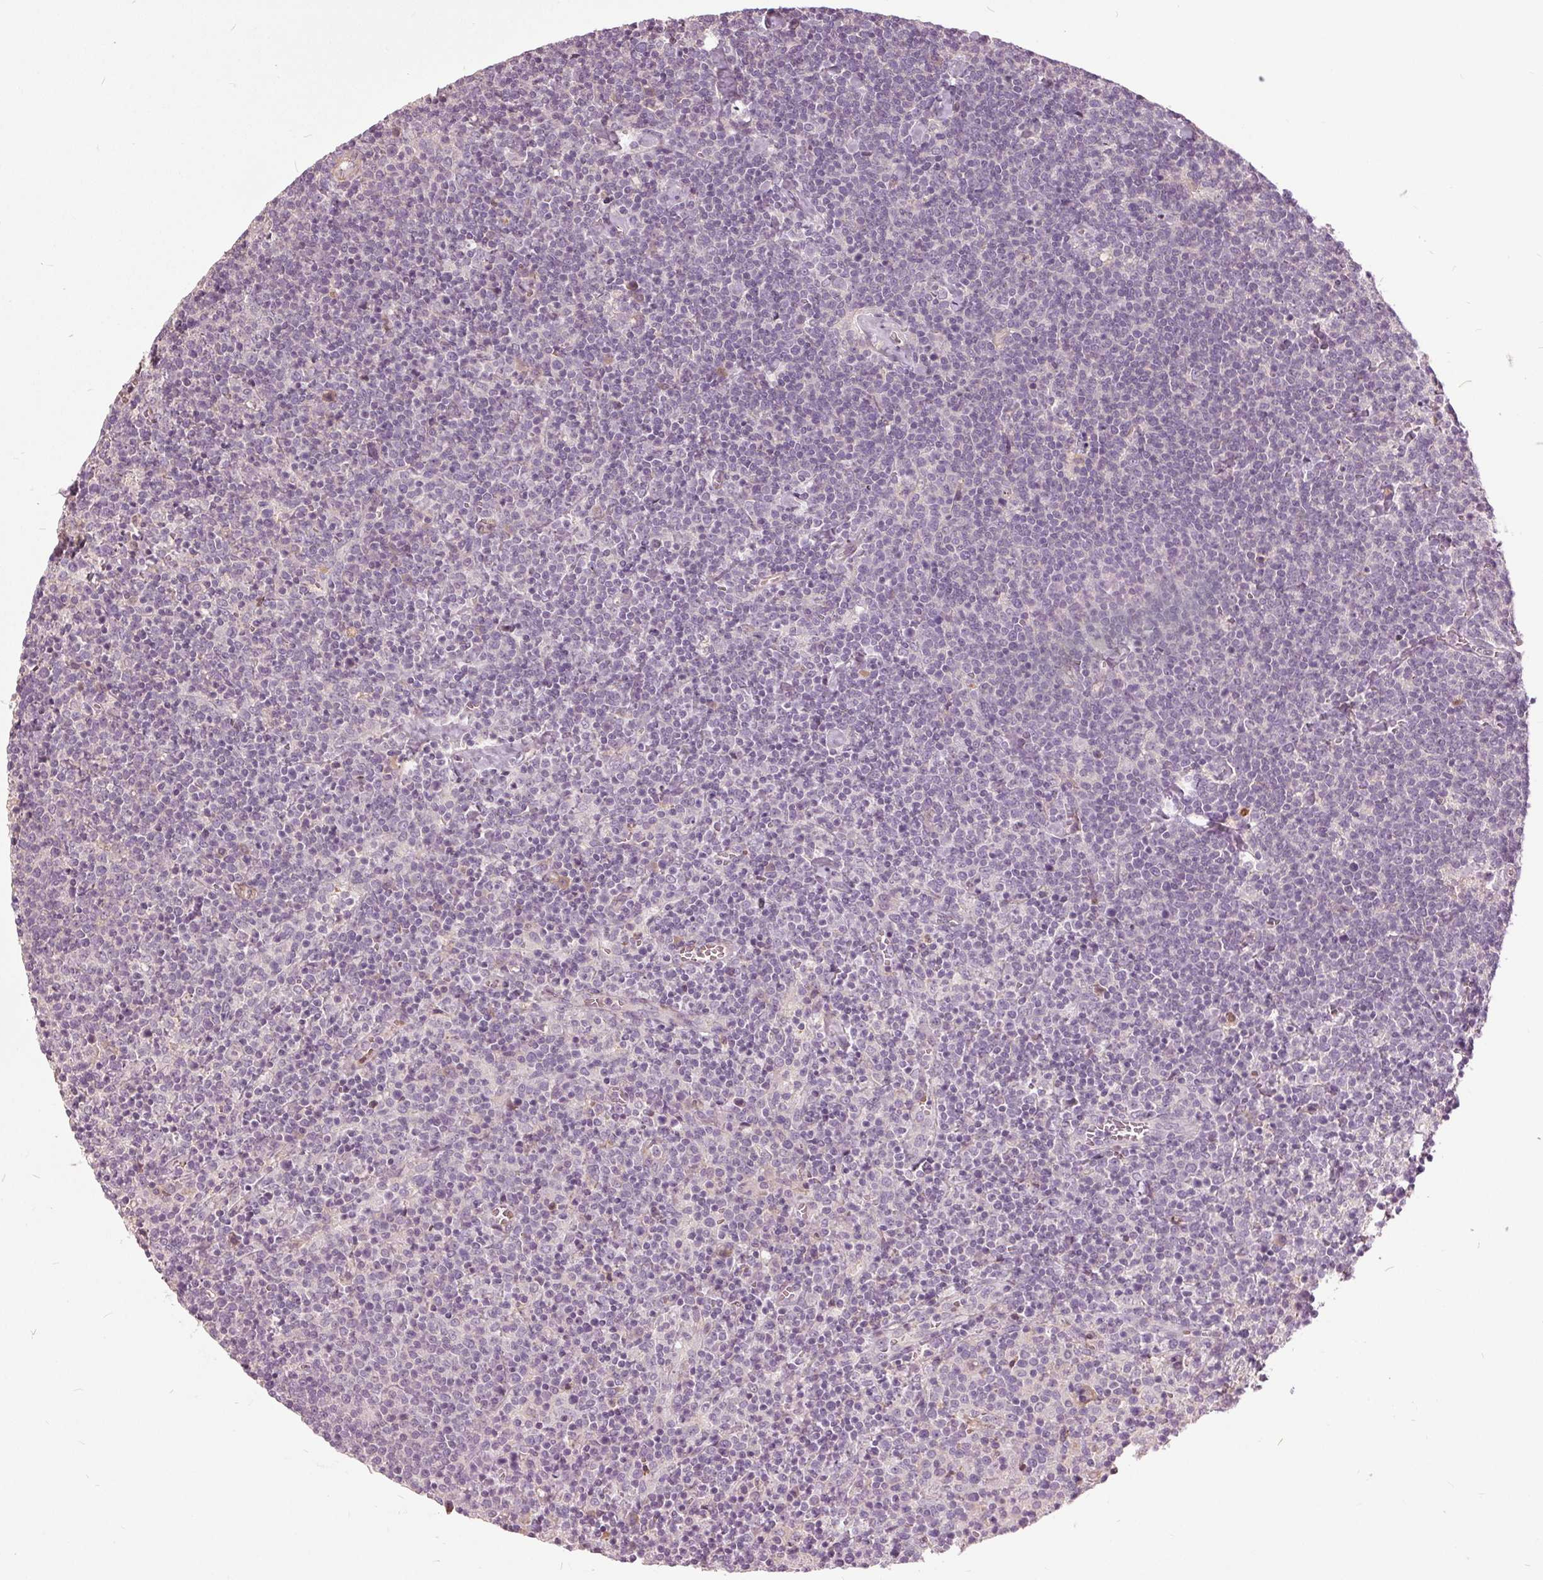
{"staining": {"intensity": "negative", "quantity": "none", "location": "none"}, "tissue": "lymphoma", "cell_type": "Tumor cells", "image_type": "cancer", "snomed": [{"axis": "morphology", "description": "Malignant lymphoma, non-Hodgkin's type, High grade"}, {"axis": "topography", "description": "Lymph node"}], "caption": "Immunohistochemical staining of high-grade malignant lymphoma, non-Hodgkin's type displays no significant staining in tumor cells.", "gene": "PDGFD", "patient": {"sex": "male", "age": 61}}